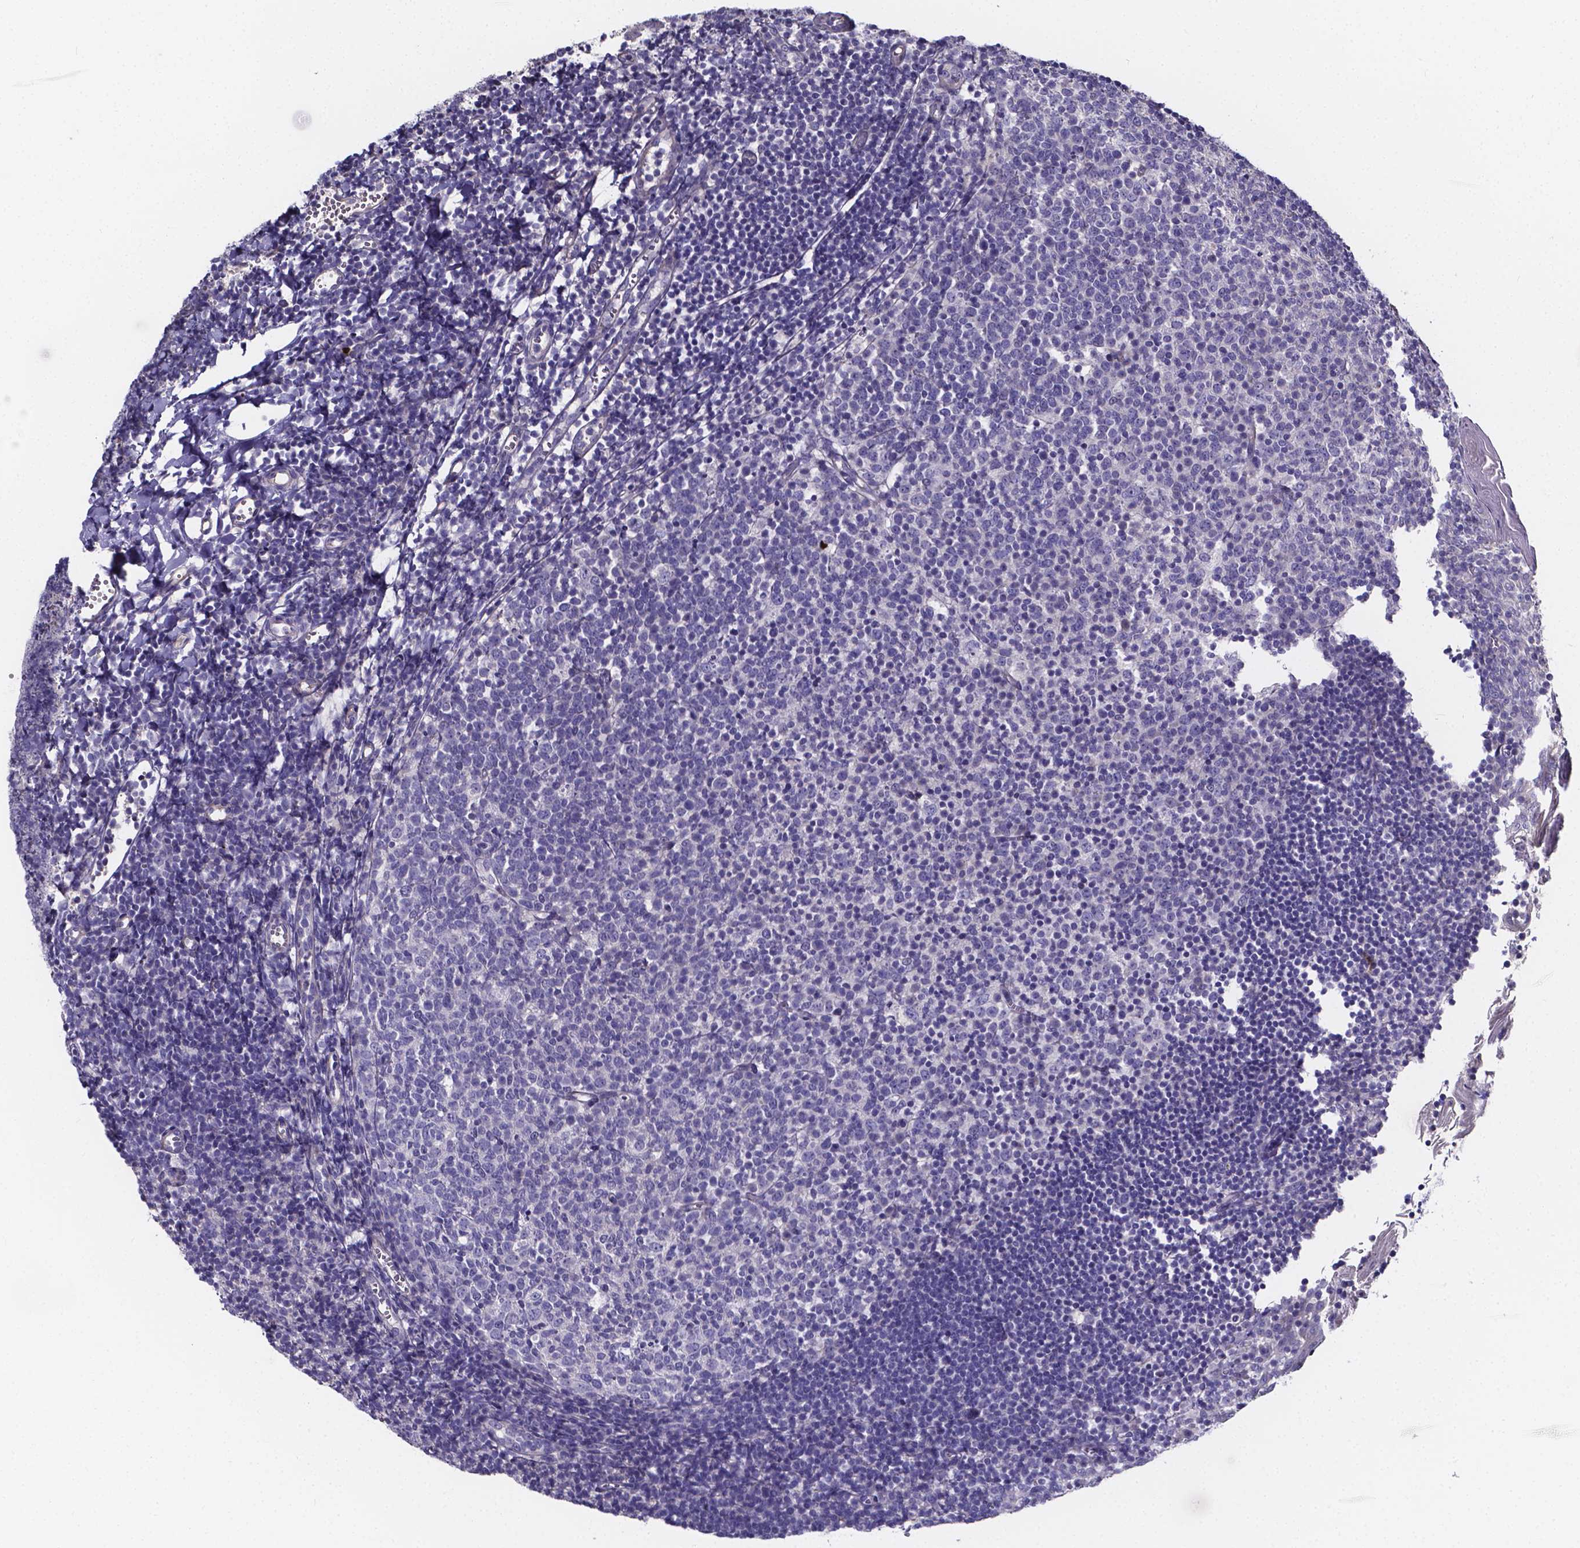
{"staining": {"intensity": "negative", "quantity": "none", "location": "none"}, "tissue": "lymph node", "cell_type": "Germinal center cells", "image_type": "normal", "snomed": [{"axis": "morphology", "description": "Normal tissue, NOS"}, {"axis": "topography", "description": "Lymph node"}], "caption": "An immunohistochemistry photomicrograph of normal lymph node is shown. There is no staining in germinal center cells of lymph node. The staining was performed using DAB (3,3'-diaminobenzidine) to visualize the protein expression in brown, while the nuclei were stained in blue with hematoxylin (Magnification: 20x).", "gene": "CACNG8", "patient": {"sex": "female", "age": 21}}